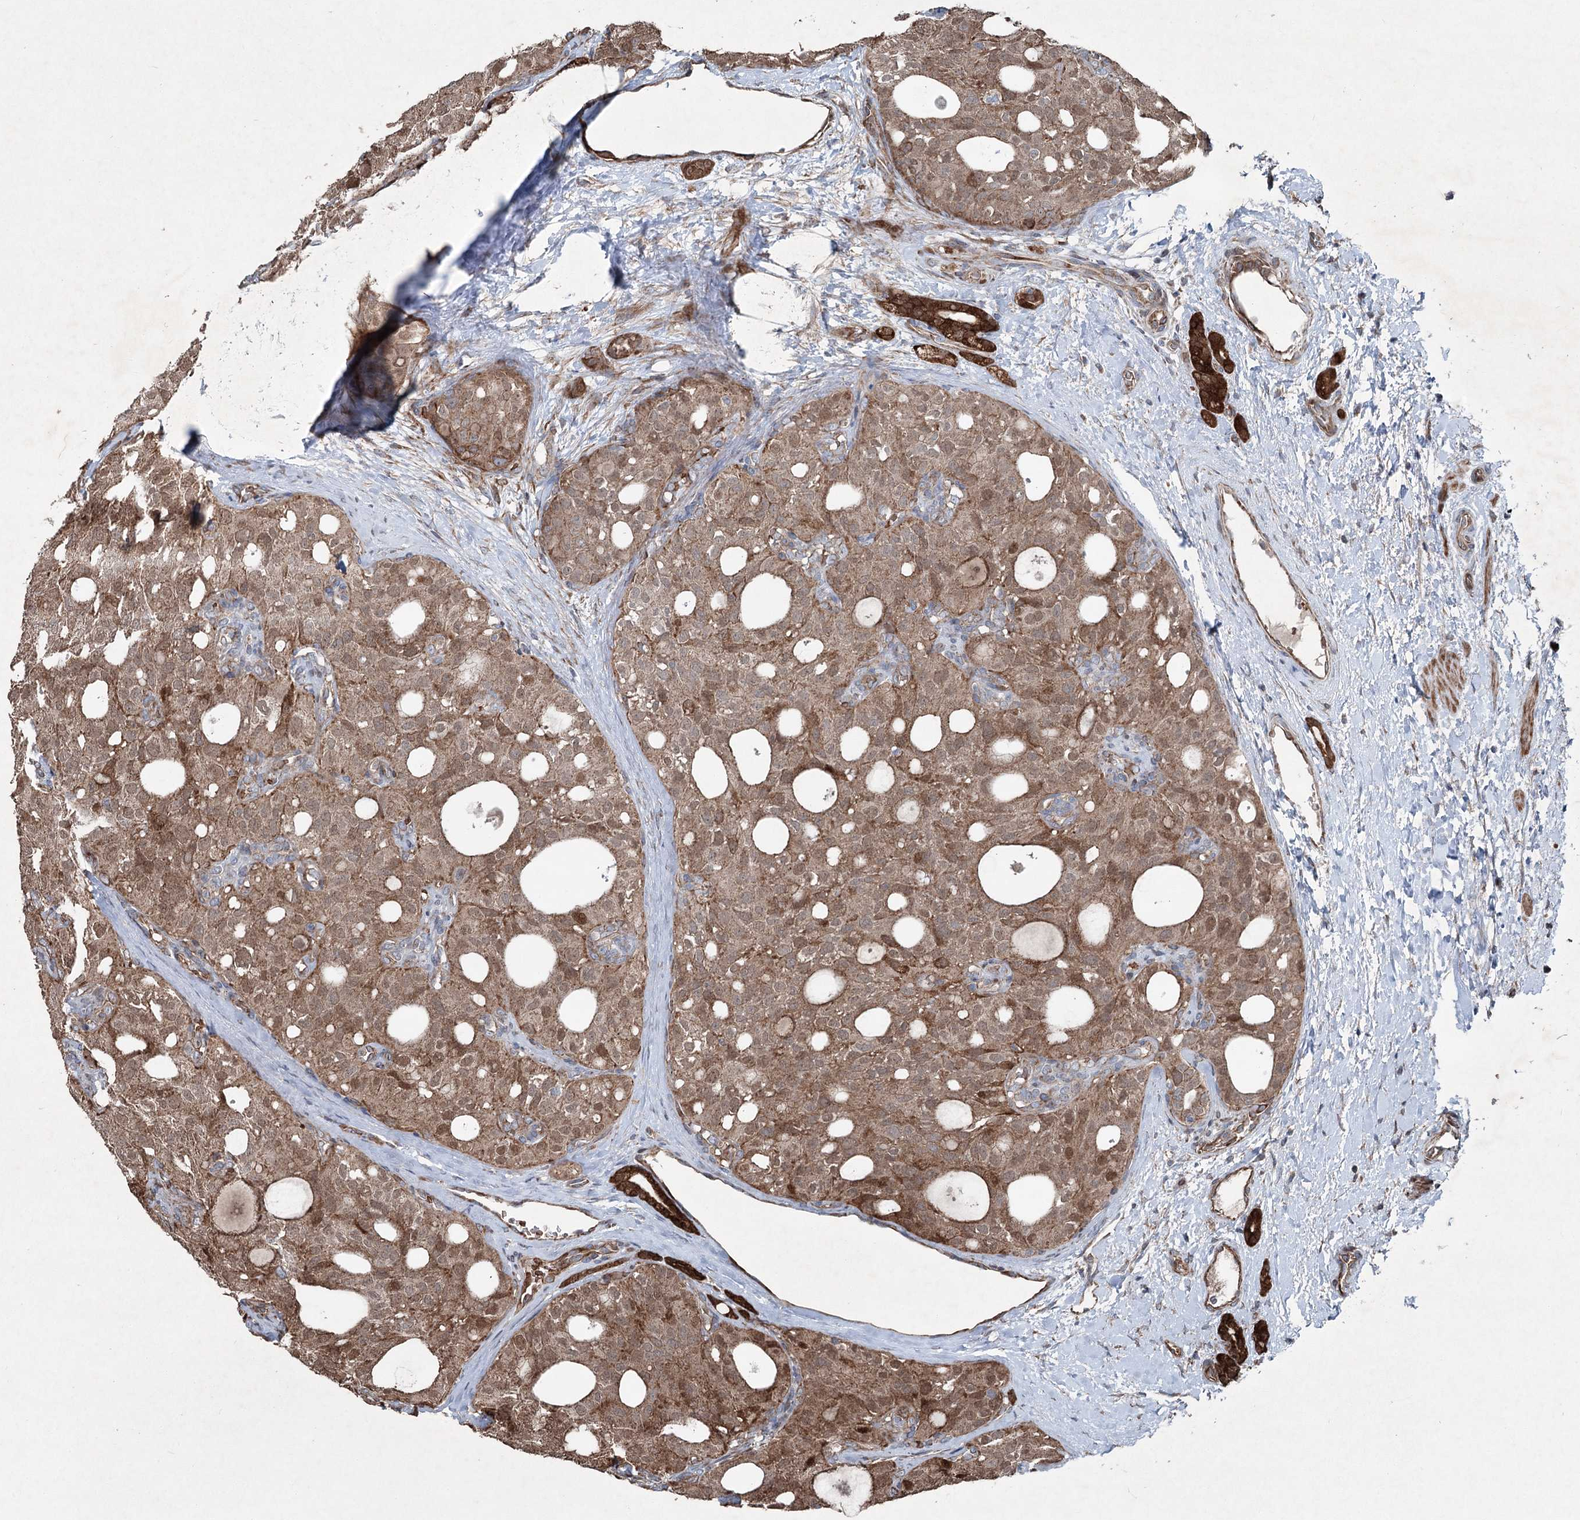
{"staining": {"intensity": "moderate", "quantity": ">75%", "location": "cytoplasmic/membranous,nuclear"}, "tissue": "thyroid cancer", "cell_type": "Tumor cells", "image_type": "cancer", "snomed": [{"axis": "morphology", "description": "Follicular adenoma carcinoma, NOS"}, {"axis": "topography", "description": "Thyroid gland"}], "caption": "The photomicrograph displays staining of follicular adenoma carcinoma (thyroid), revealing moderate cytoplasmic/membranous and nuclear protein positivity (brown color) within tumor cells.", "gene": "SERINC5", "patient": {"sex": "male", "age": 75}}